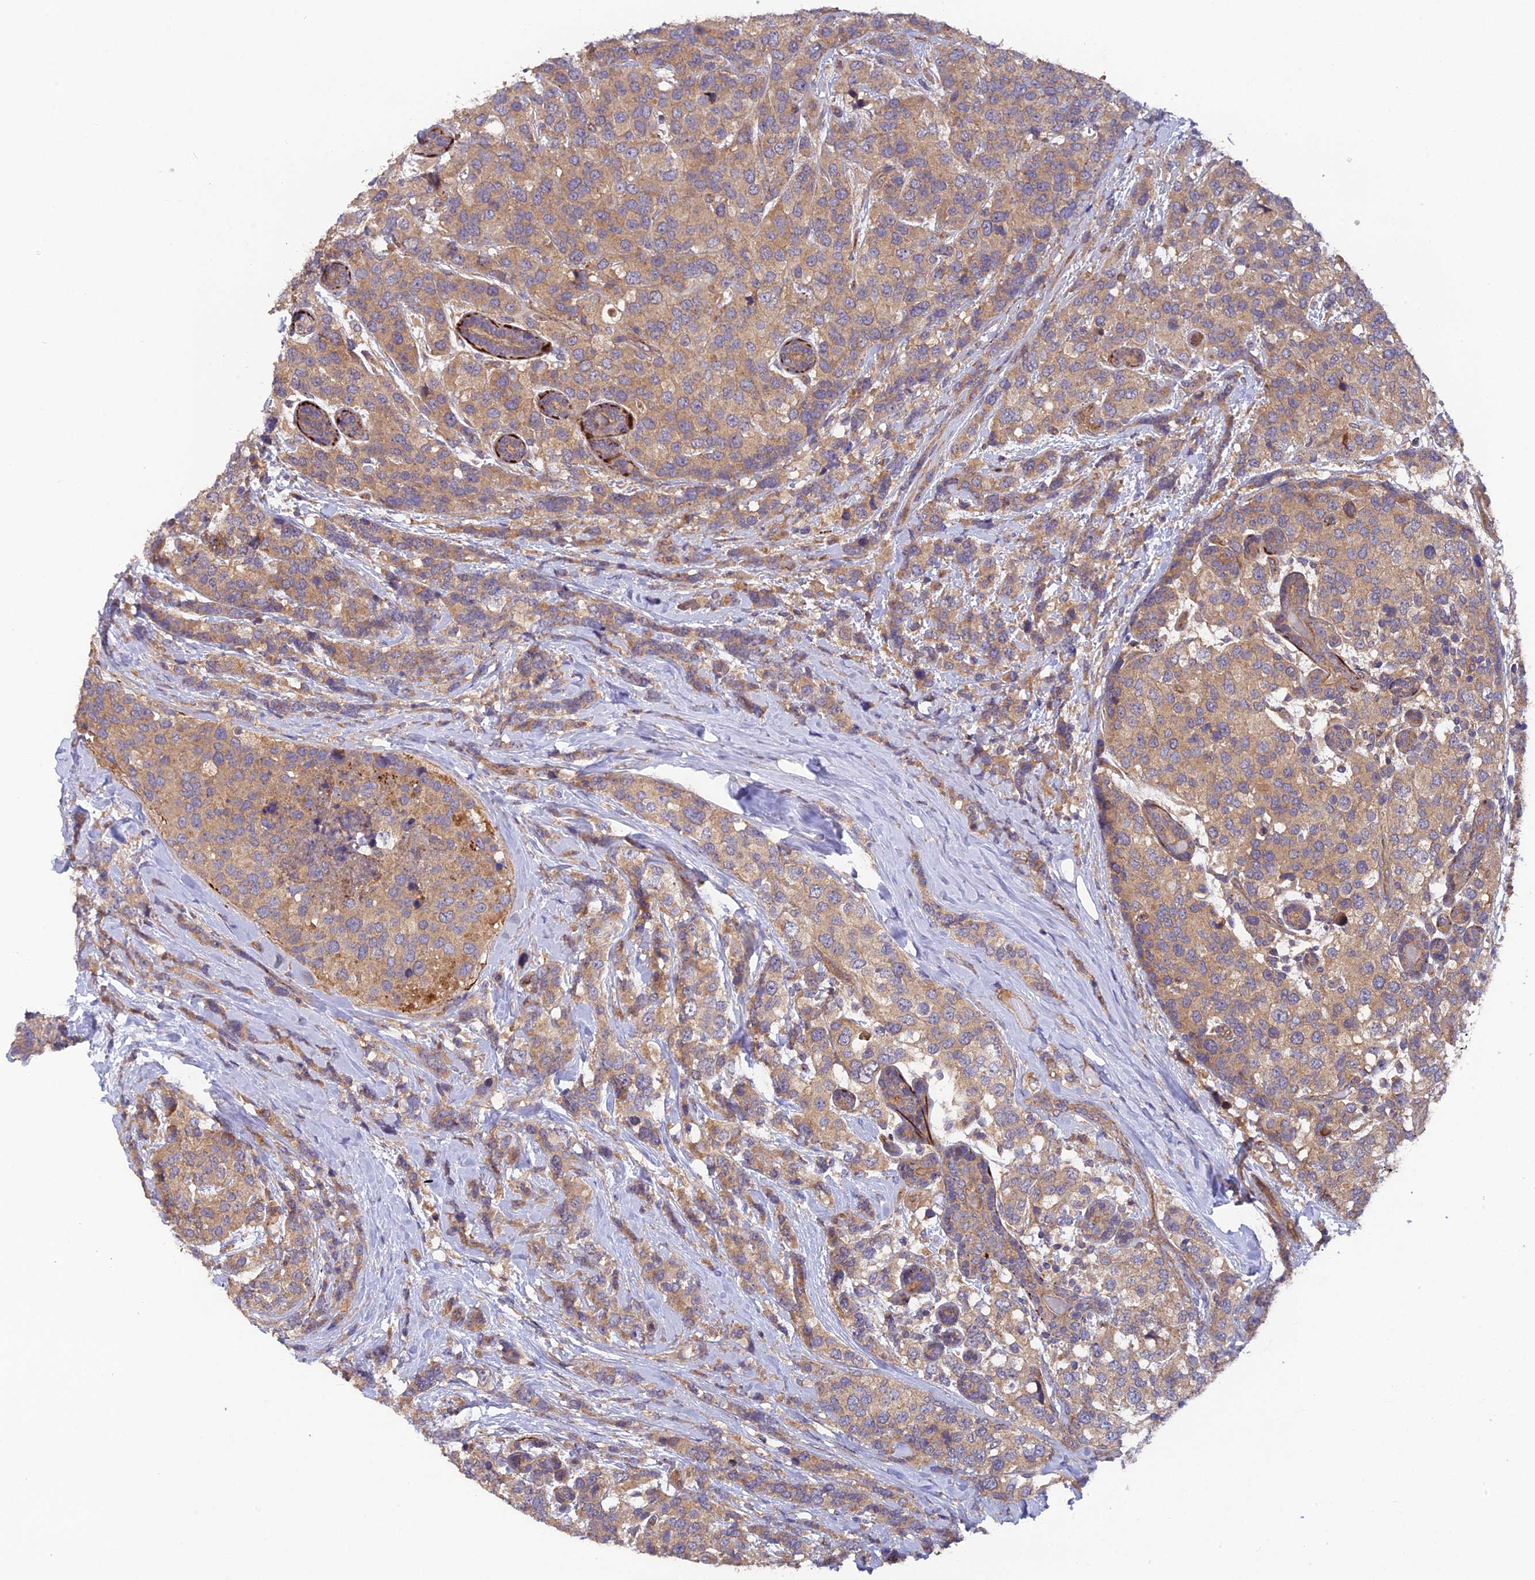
{"staining": {"intensity": "moderate", "quantity": ">75%", "location": "cytoplasmic/membranous"}, "tissue": "breast cancer", "cell_type": "Tumor cells", "image_type": "cancer", "snomed": [{"axis": "morphology", "description": "Lobular carcinoma"}, {"axis": "topography", "description": "Breast"}], "caption": "Tumor cells reveal medium levels of moderate cytoplasmic/membranous expression in approximately >75% of cells in human breast cancer.", "gene": "ADAMTS15", "patient": {"sex": "female", "age": 59}}